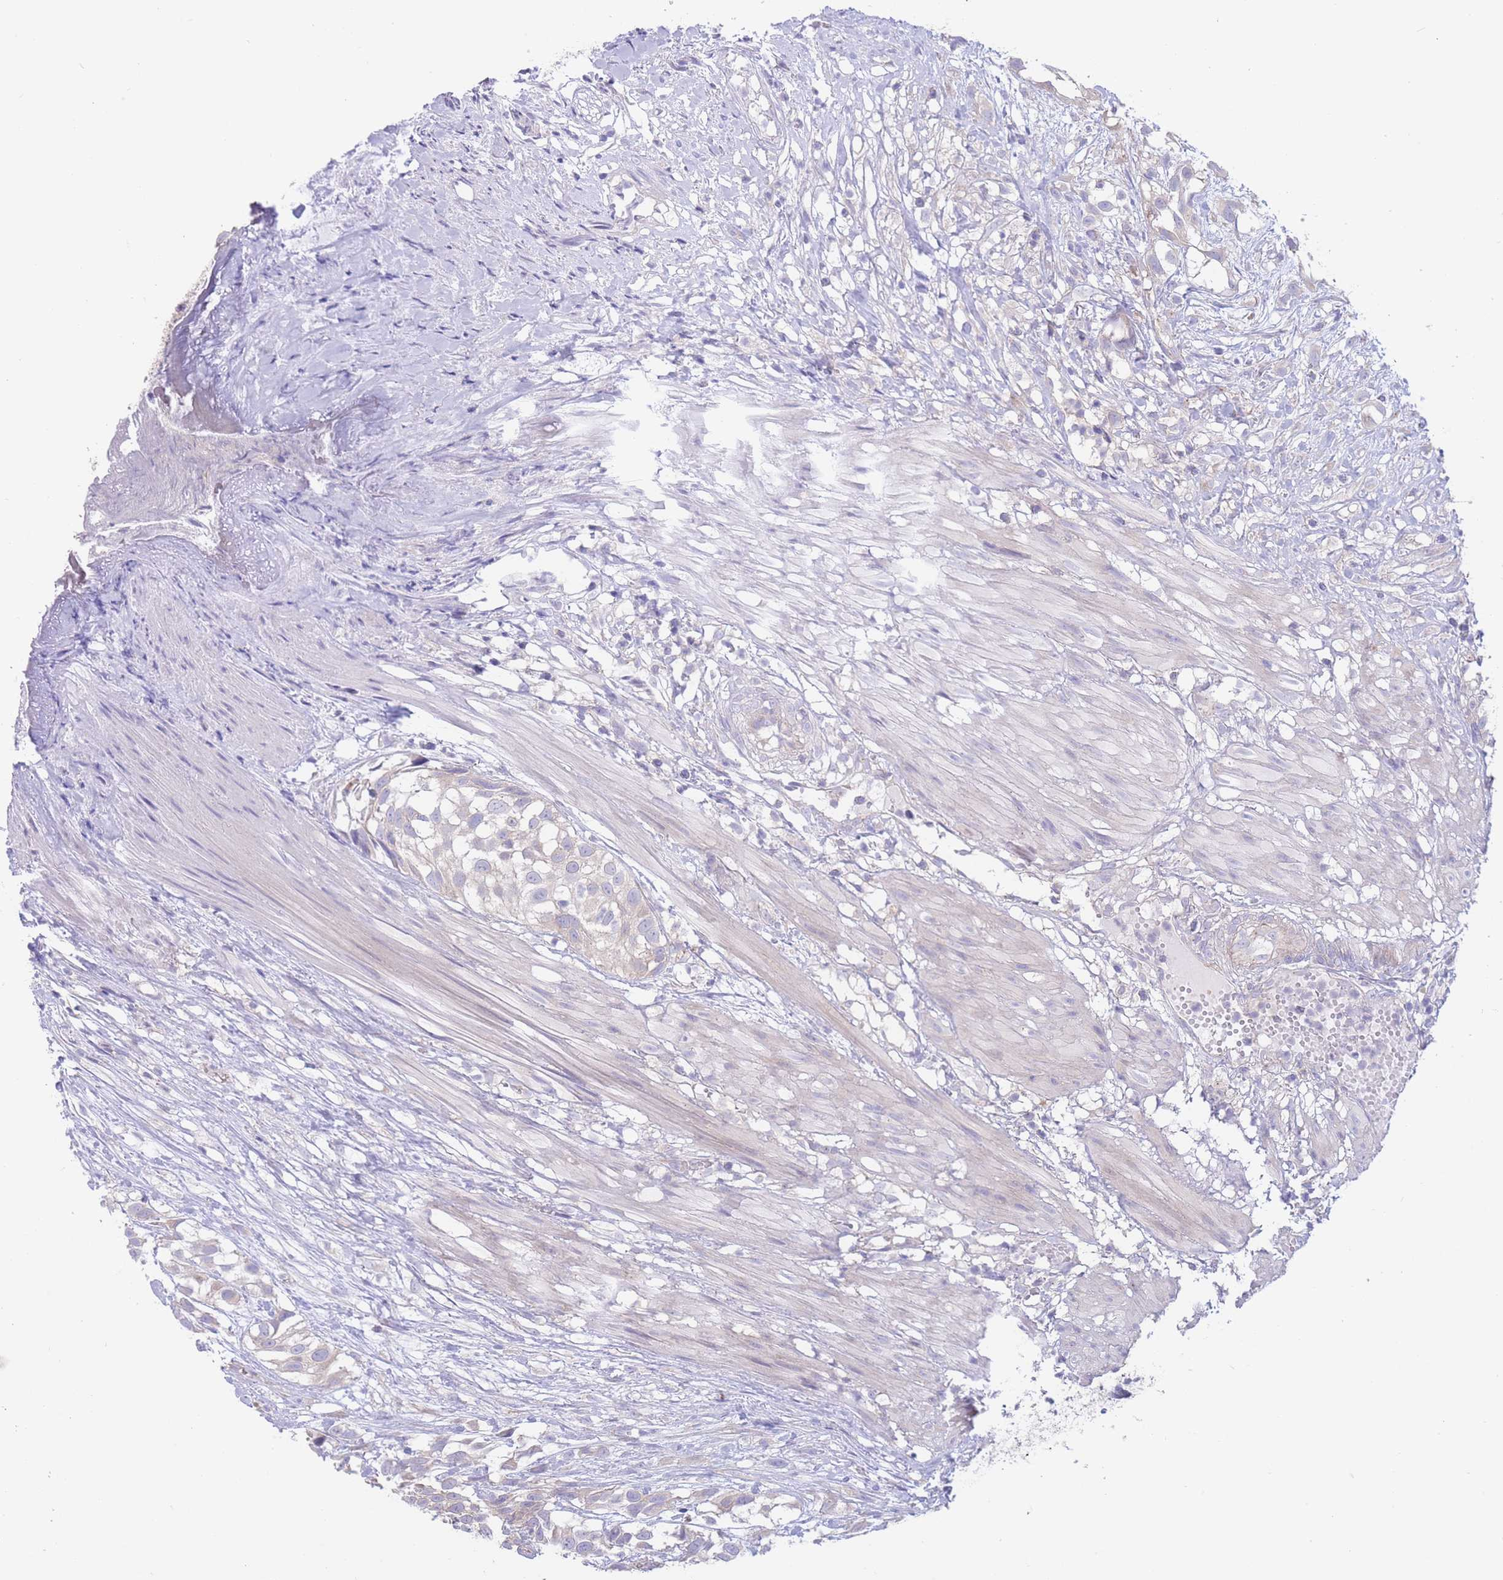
{"staining": {"intensity": "negative", "quantity": "none", "location": "none"}, "tissue": "urothelial cancer", "cell_type": "Tumor cells", "image_type": "cancer", "snomed": [{"axis": "morphology", "description": "Urothelial carcinoma, High grade"}, {"axis": "topography", "description": "Urinary bladder"}], "caption": "Tumor cells are negative for protein expression in human urothelial carcinoma (high-grade). Nuclei are stained in blue.", "gene": "ALS2CL", "patient": {"sex": "male", "age": 56}}